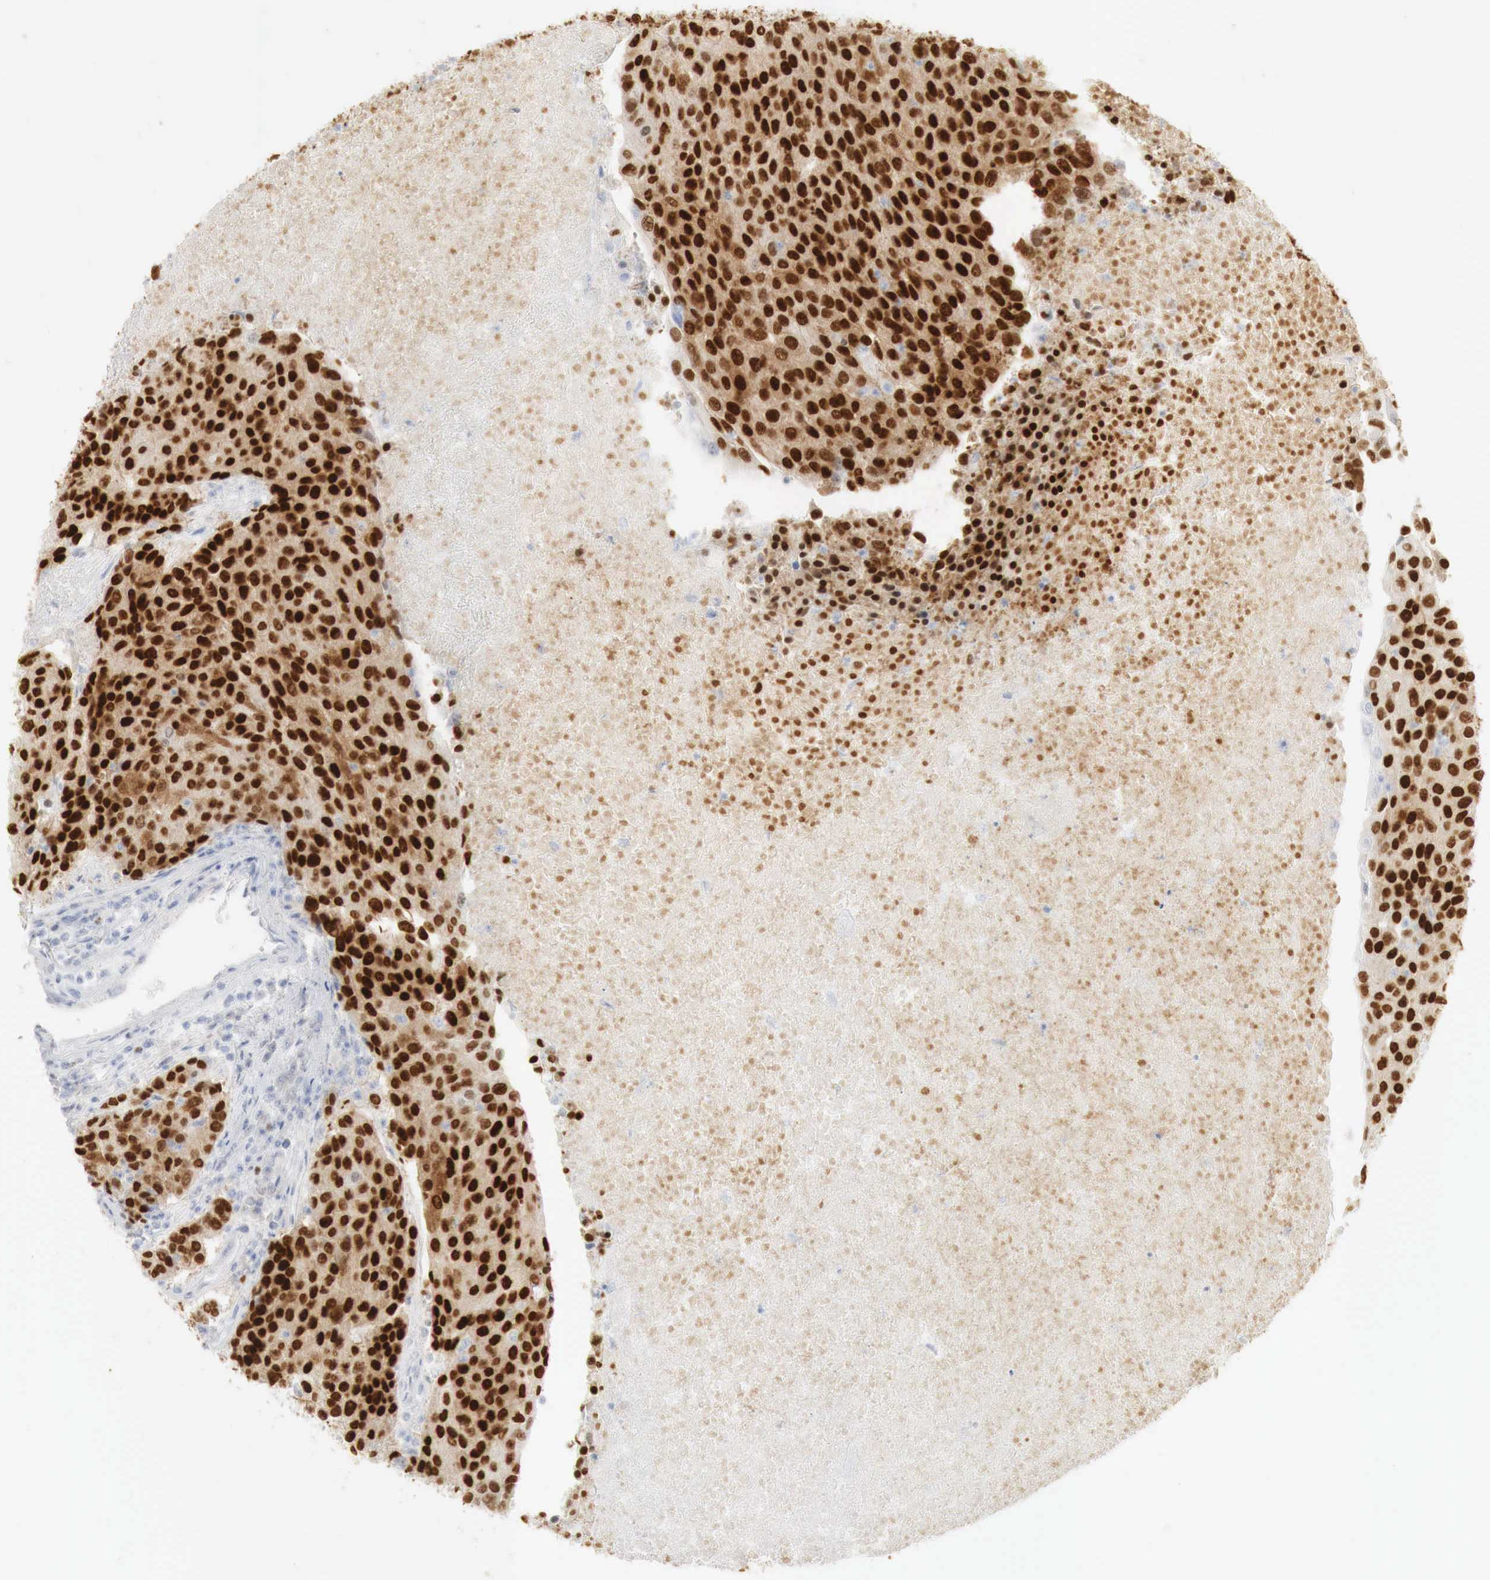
{"staining": {"intensity": "strong", "quantity": ">75%", "location": "nuclear"}, "tissue": "urothelial cancer", "cell_type": "Tumor cells", "image_type": "cancer", "snomed": [{"axis": "morphology", "description": "Urothelial carcinoma, High grade"}, {"axis": "topography", "description": "Urinary bladder"}], "caption": "About >75% of tumor cells in human high-grade urothelial carcinoma reveal strong nuclear protein staining as visualized by brown immunohistochemical staining.", "gene": "TP63", "patient": {"sex": "female", "age": 85}}